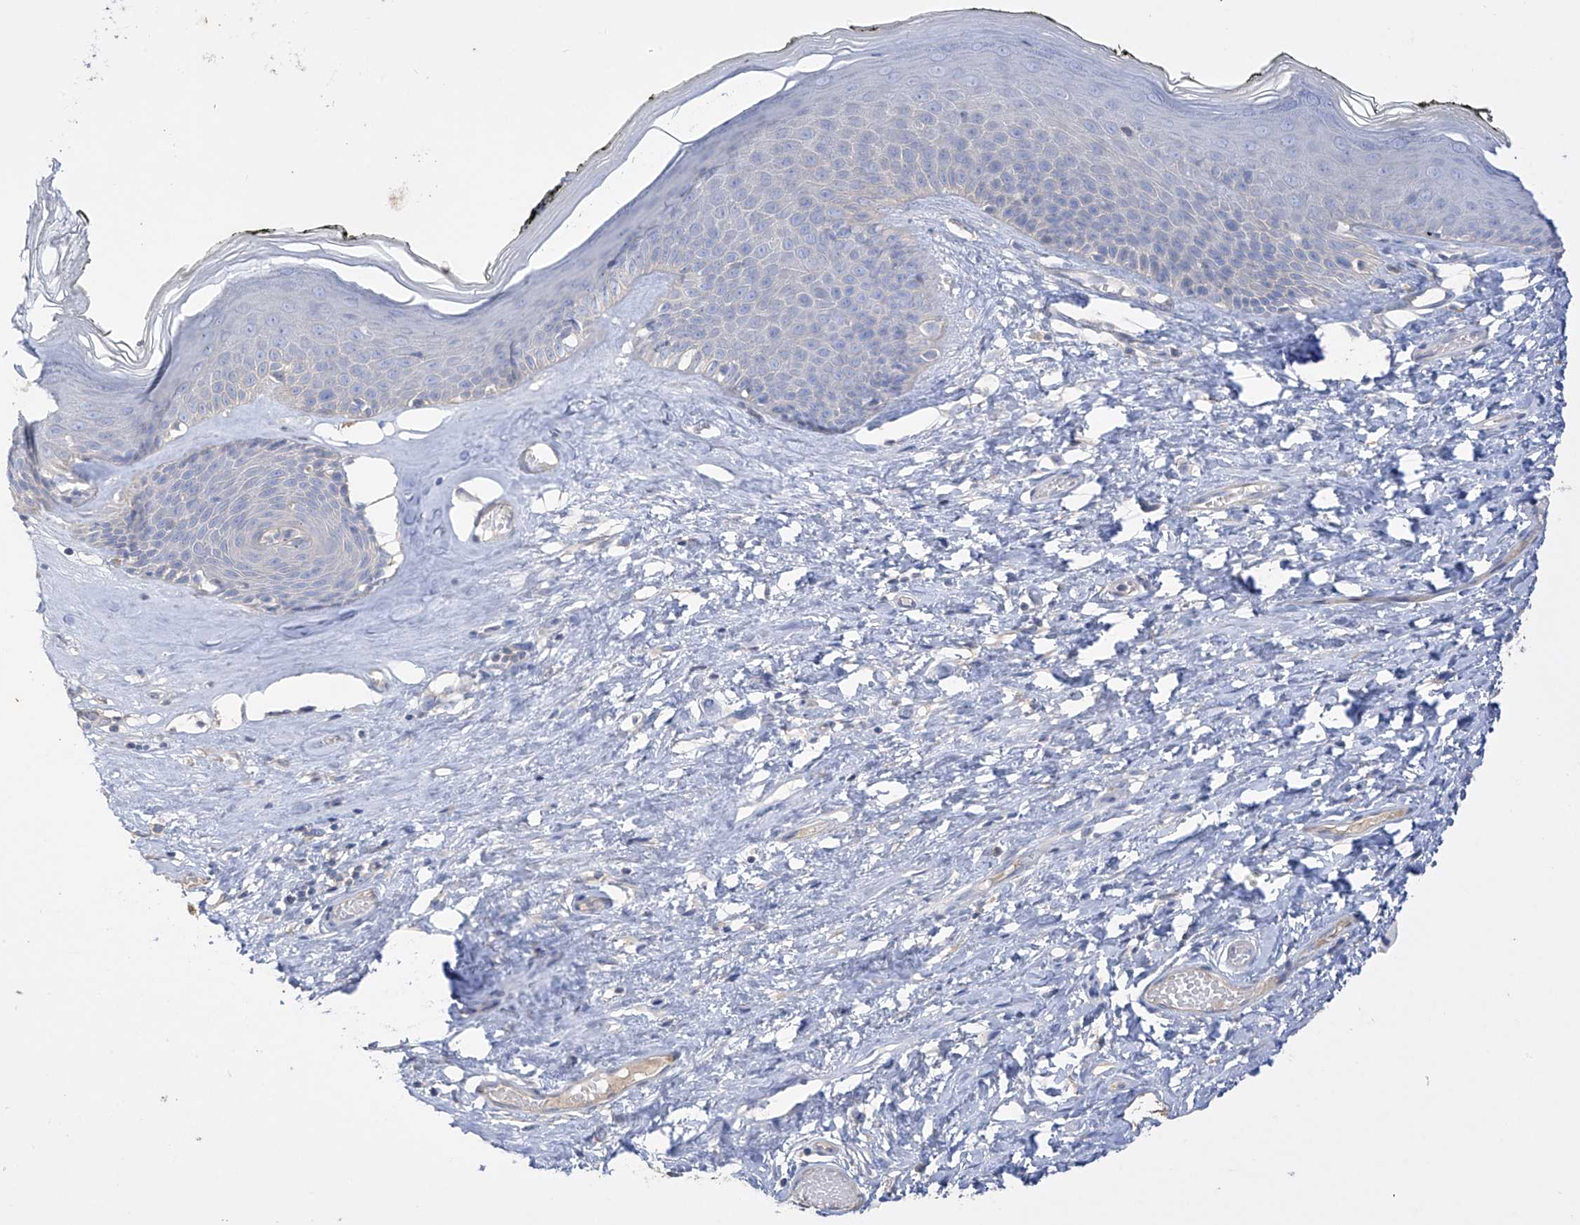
{"staining": {"intensity": "moderate", "quantity": "<25%", "location": "cytoplasmic/membranous"}, "tissue": "skin", "cell_type": "Epidermal cells", "image_type": "normal", "snomed": [{"axis": "morphology", "description": "Normal tissue, NOS"}, {"axis": "morphology", "description": "Inflammation, NOS"}, {"axis": "topography", "description": "Vulva"}], "caption": "Skin stained for a protein exhibits moderate cytoplasmic/membranous positivity in epidermal cells. The protein is shown in brown color, while the nuclei are stained blue.", "gene": "PRSS12", "patient": {"sex": "female", "age": 84}}